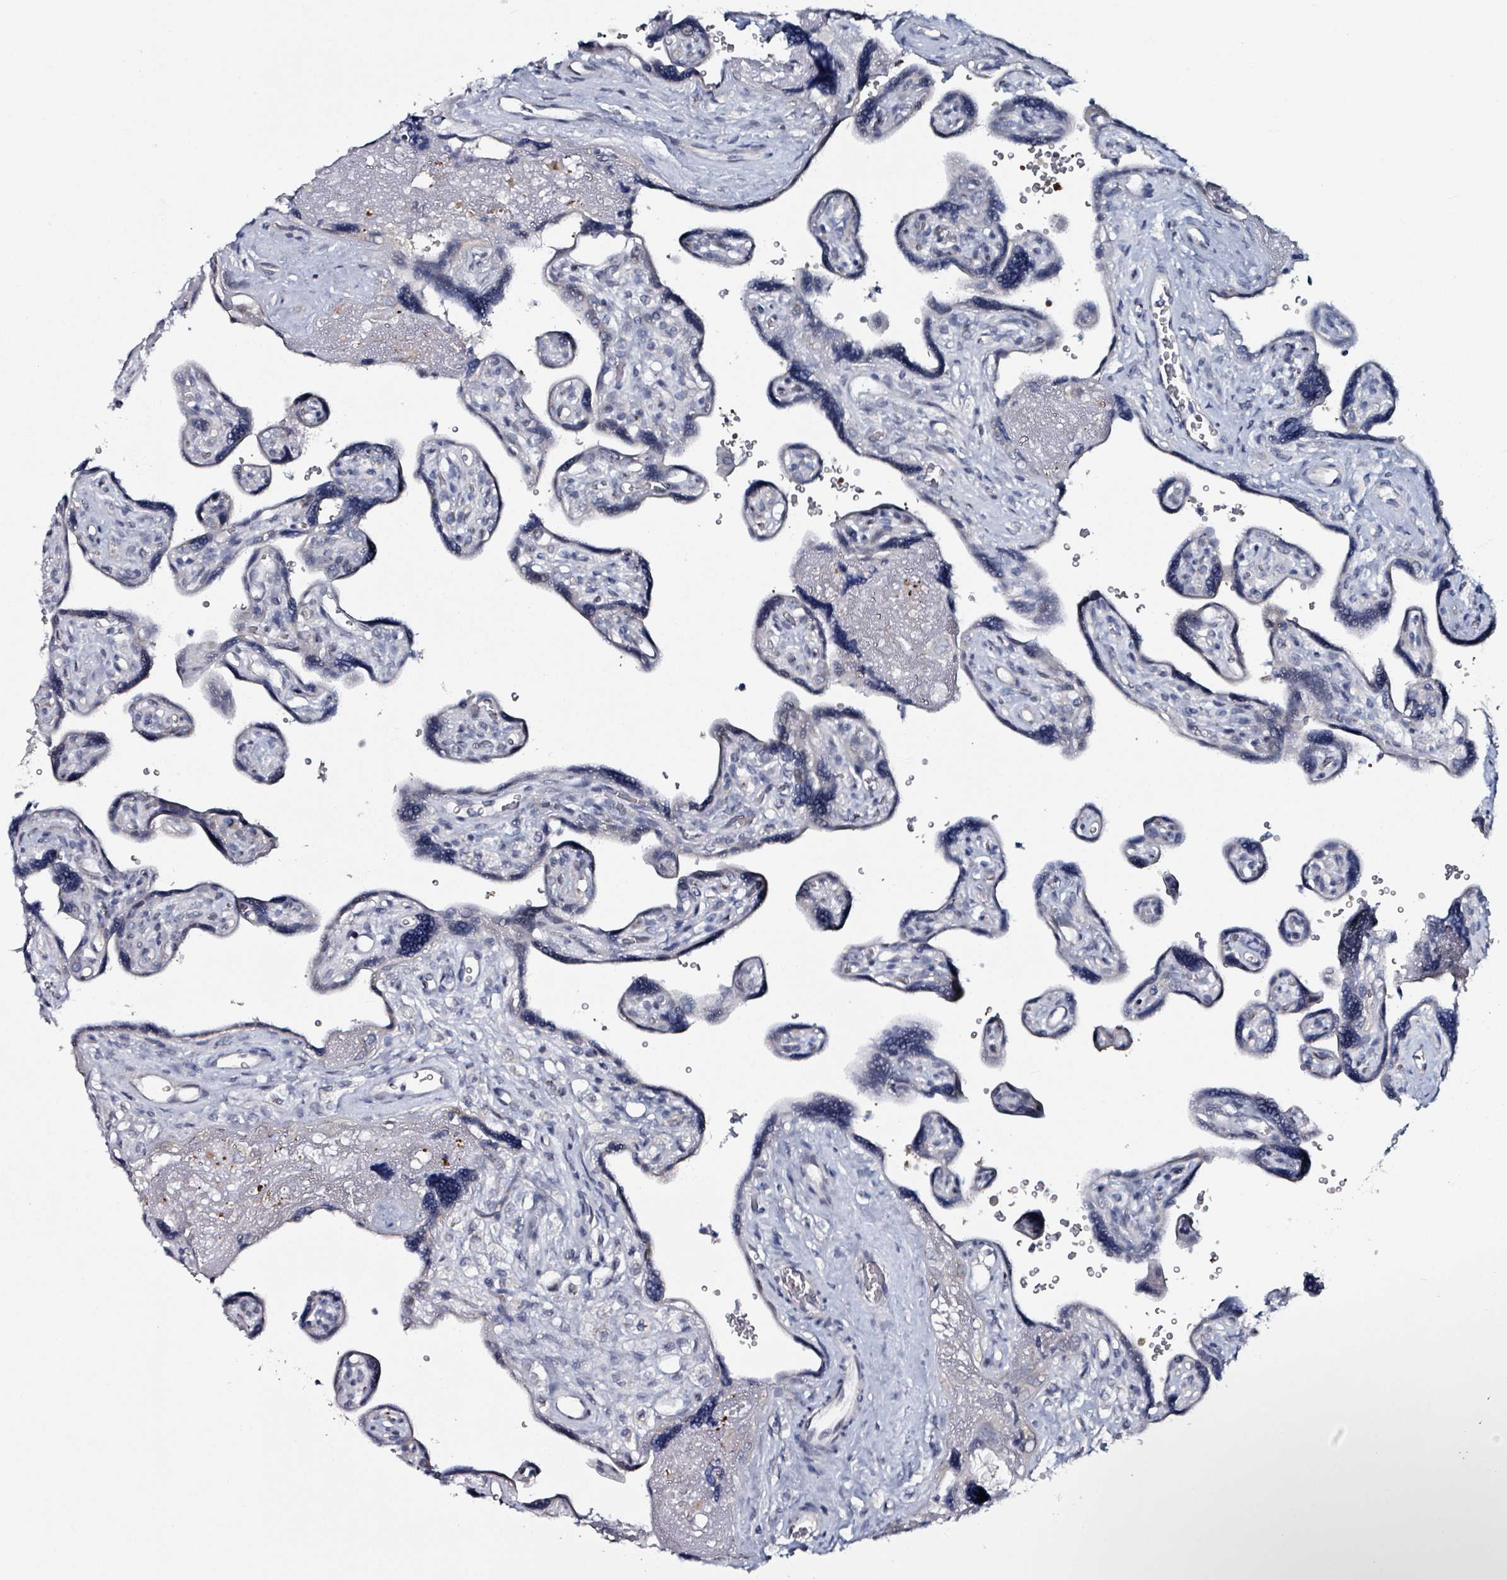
{"staining": {"intensity": "negative", "quantity": "none", "location": "none"}, "tissue": "placenta", "cell_type": "Trophoblastic cells", "image_type": "normal", "snomed": [{"axis": "morphology", "description": "Normal tissue, NOS"}, {"axis": "topography", "description": "Placenta"}], "caption": "High magnification brightfield microscopy of unremarkable placenta stained with DAB (brown) and counterstained with hematoxylin (blue): trophoblastic cells show no significant expression.", "gene": "B3GAT3", "patient": {"sex": "female", "age": 39}}